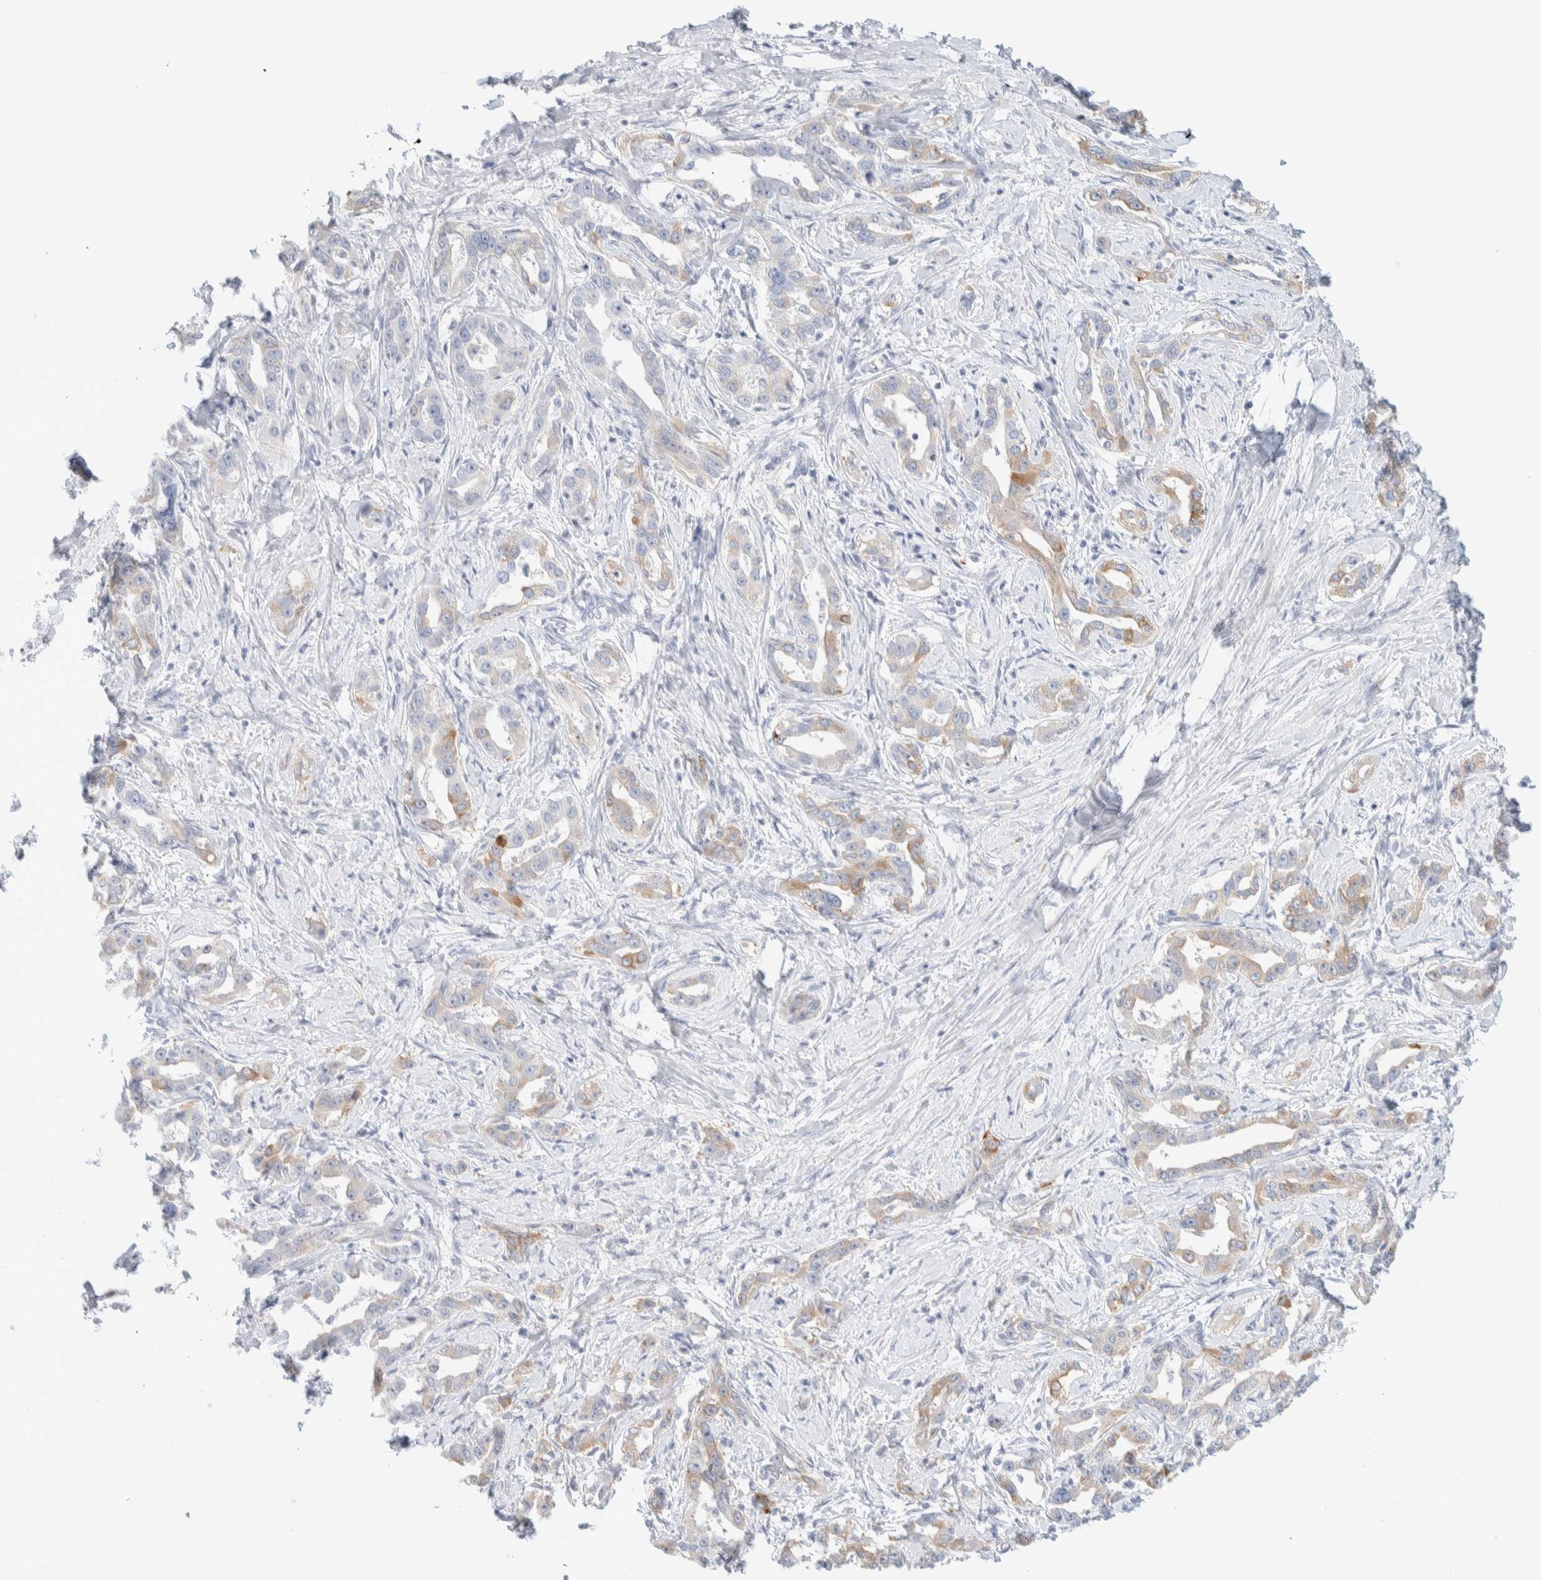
{"staining": {"intensity": "moderate", "quantity": "<25%", "location": "cytoplasmic/membranous"}, "tissue": "liver cancer", "cell_type": "Tumor cells", "image_type": "cancer", "snomed": [{"axis": "morphology", "description": "Cholangiocarcinoma"}, {"axis": "topography", "description": "Liver"}], "caption": "Liver cholangiocarcinoma stained with IHC exhibits moderate cytoplasmic/membranous expression in about <25% of tumor cells. Using DAB (3,3'-diaminobenzidine) (brown) and hematoxylin (blue) stains, captured at high magnification using brightfield microscopy.", "gene": "ATCAY", "patient": {"sex": "male", "age": 59}}